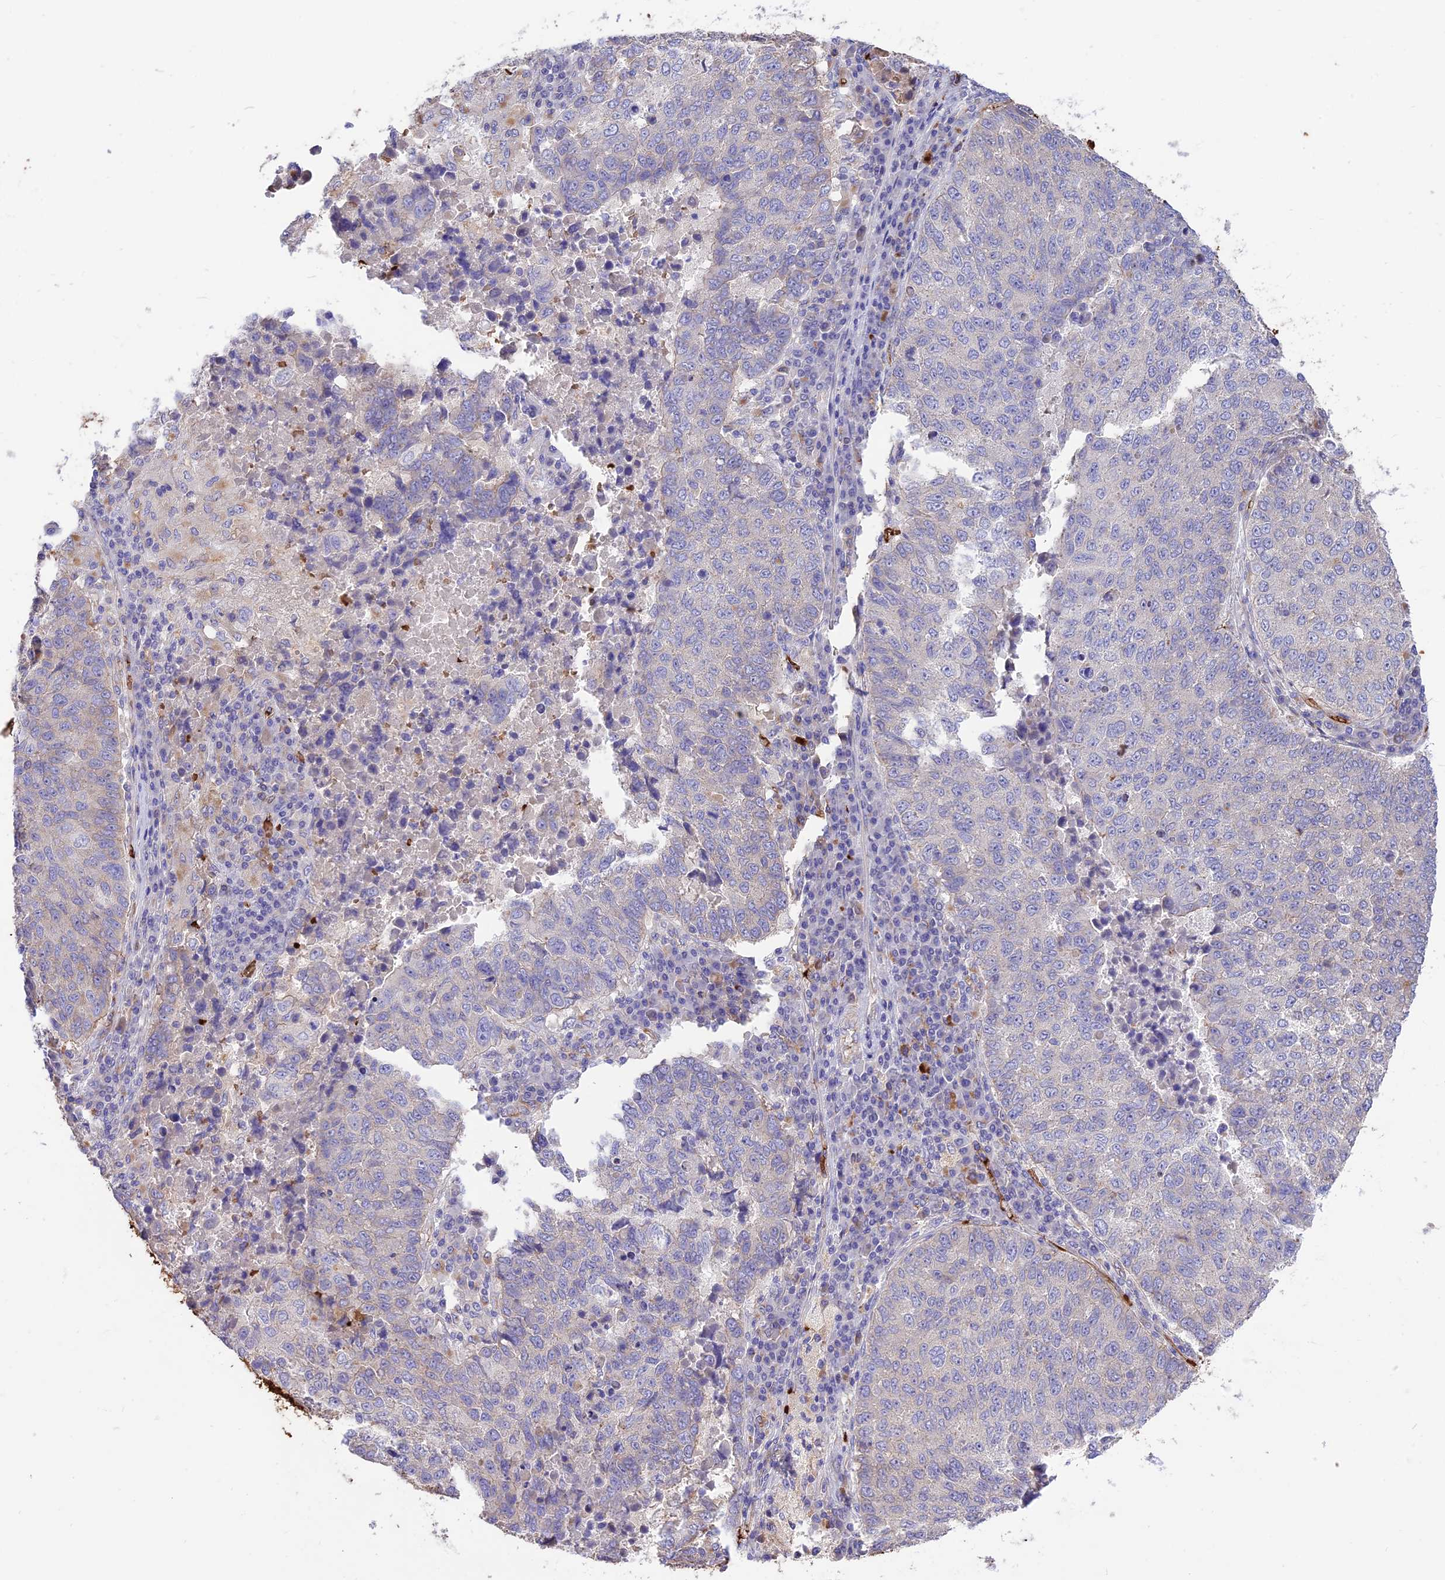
{"staining": {"intensity": "weak", "quantity": "<25%", "location": "cytoplasmic/membranous"}, "tissue": "lung cancer", "cell_type": "Tumor cells", "image_type": "cancer", "snomed": [{"axis": "morphology", "description": "Squamous cell carcinoma, NOS"}, {"axis": "topography", "description": "Lung"}], "caption": "A high-resolution image shows immunohistochemistry (IHC) staining of lung cancer (squamous cell carcinoma), which shows no significant positivity in tumor cells. (DAB (3,3'-diaminobenzidine) IHC with hematoxylin counter stain).", "gene": "TTC4", "patient": {"sex": "male", "age": 73}}